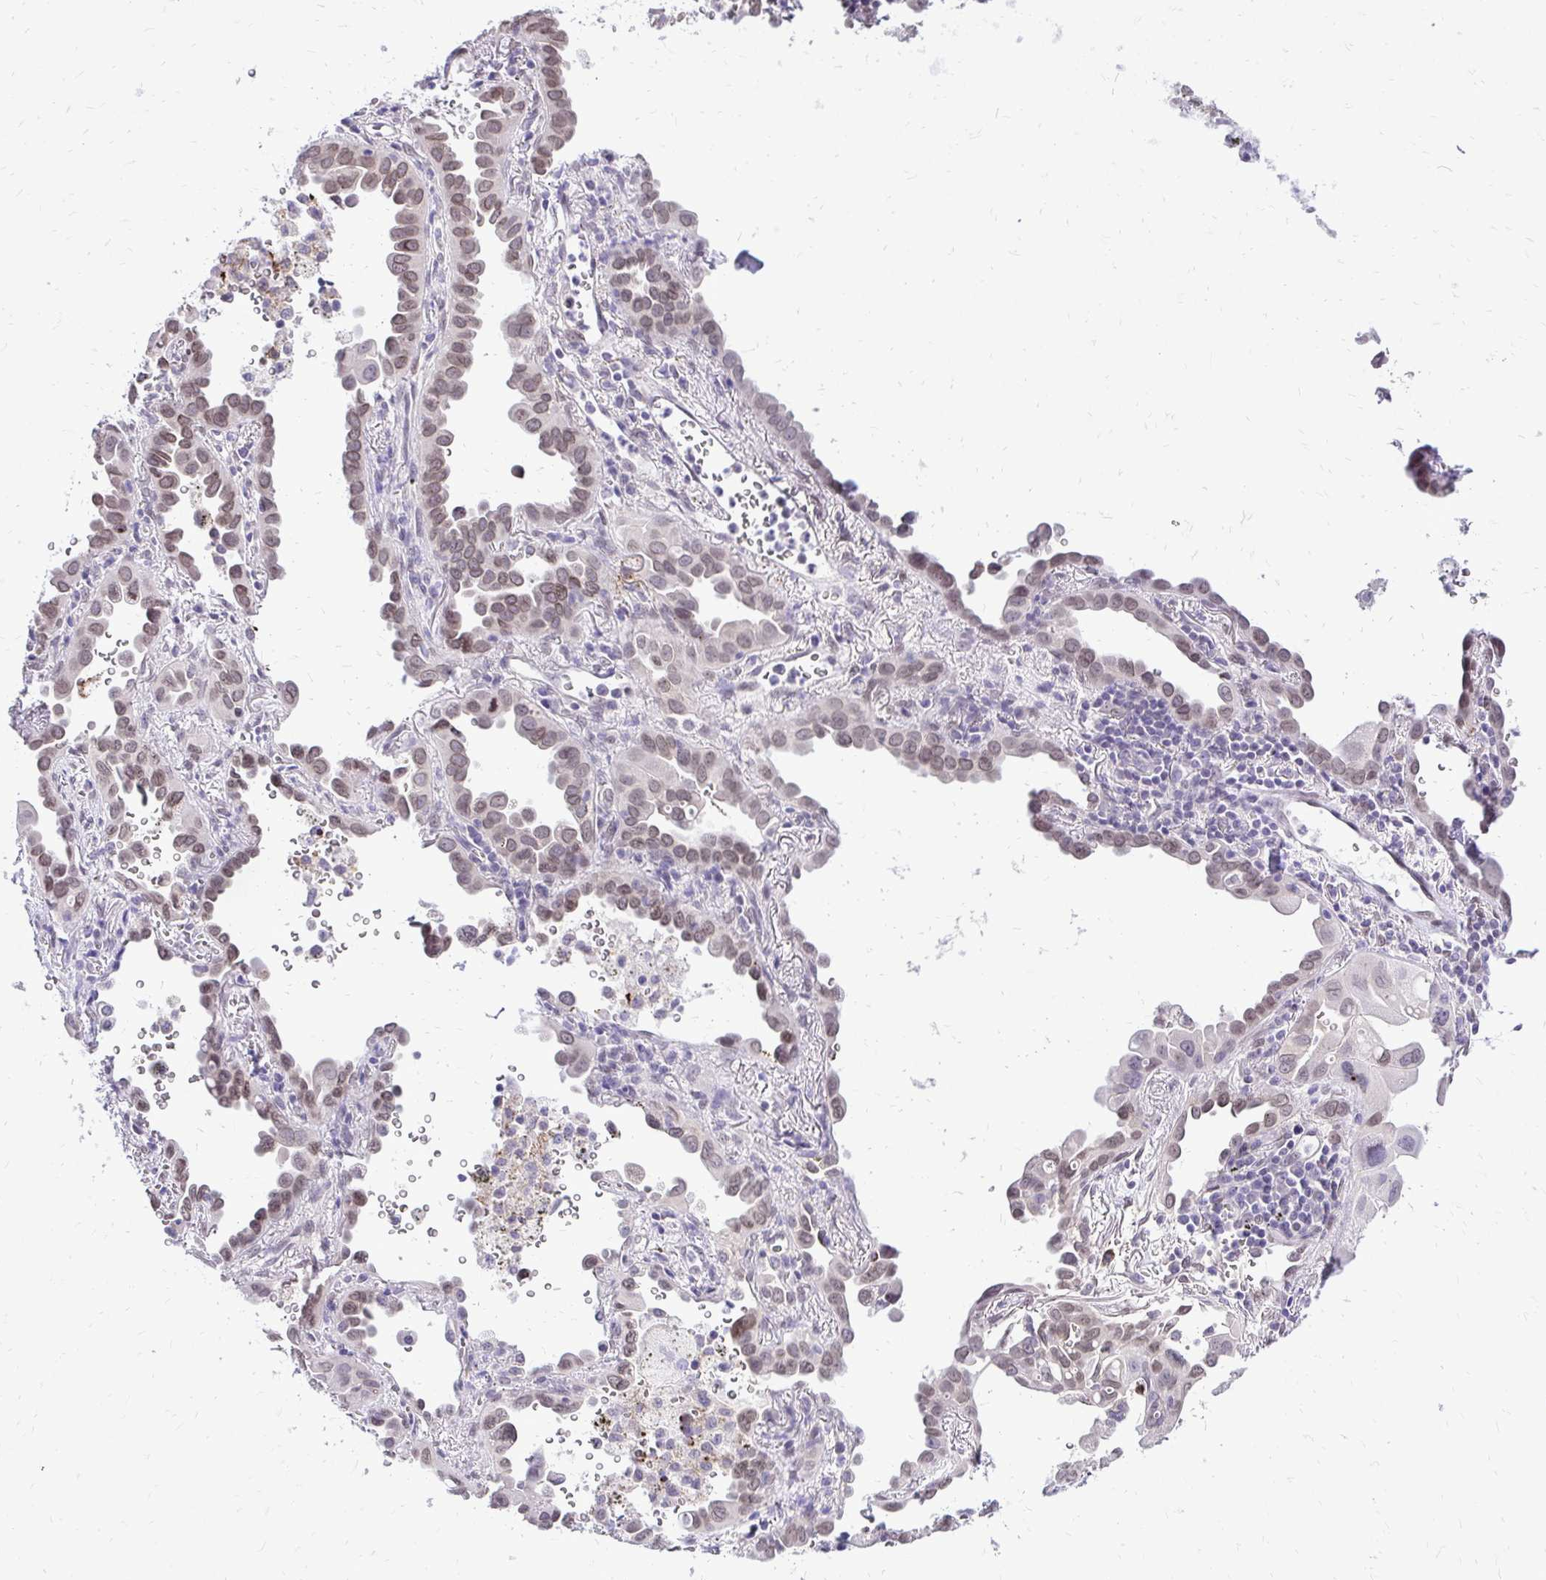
{"staining": {"intensity": "moderate", "quantity": "25%-75%", "location": "cytoplasmic/membranous,nuclear"}, "tissue": "lung cancer", "cell_type": "Tumor cells", "image_type": "cancer", "snomed": [{"axis": "morphology", "description": "Adenocarcinoma, NOS"}, {"axis": "topography", "description": "Lung"}], "caption": "Immunohistochemical staining of adenocarcinoma (lung) displays moderate cytoplasmic/membranous and nuclear protein staining in about 25%-75% of tumor cells.", "gene": "BANF1", "patient": {"sex": "male", "age": 68}}